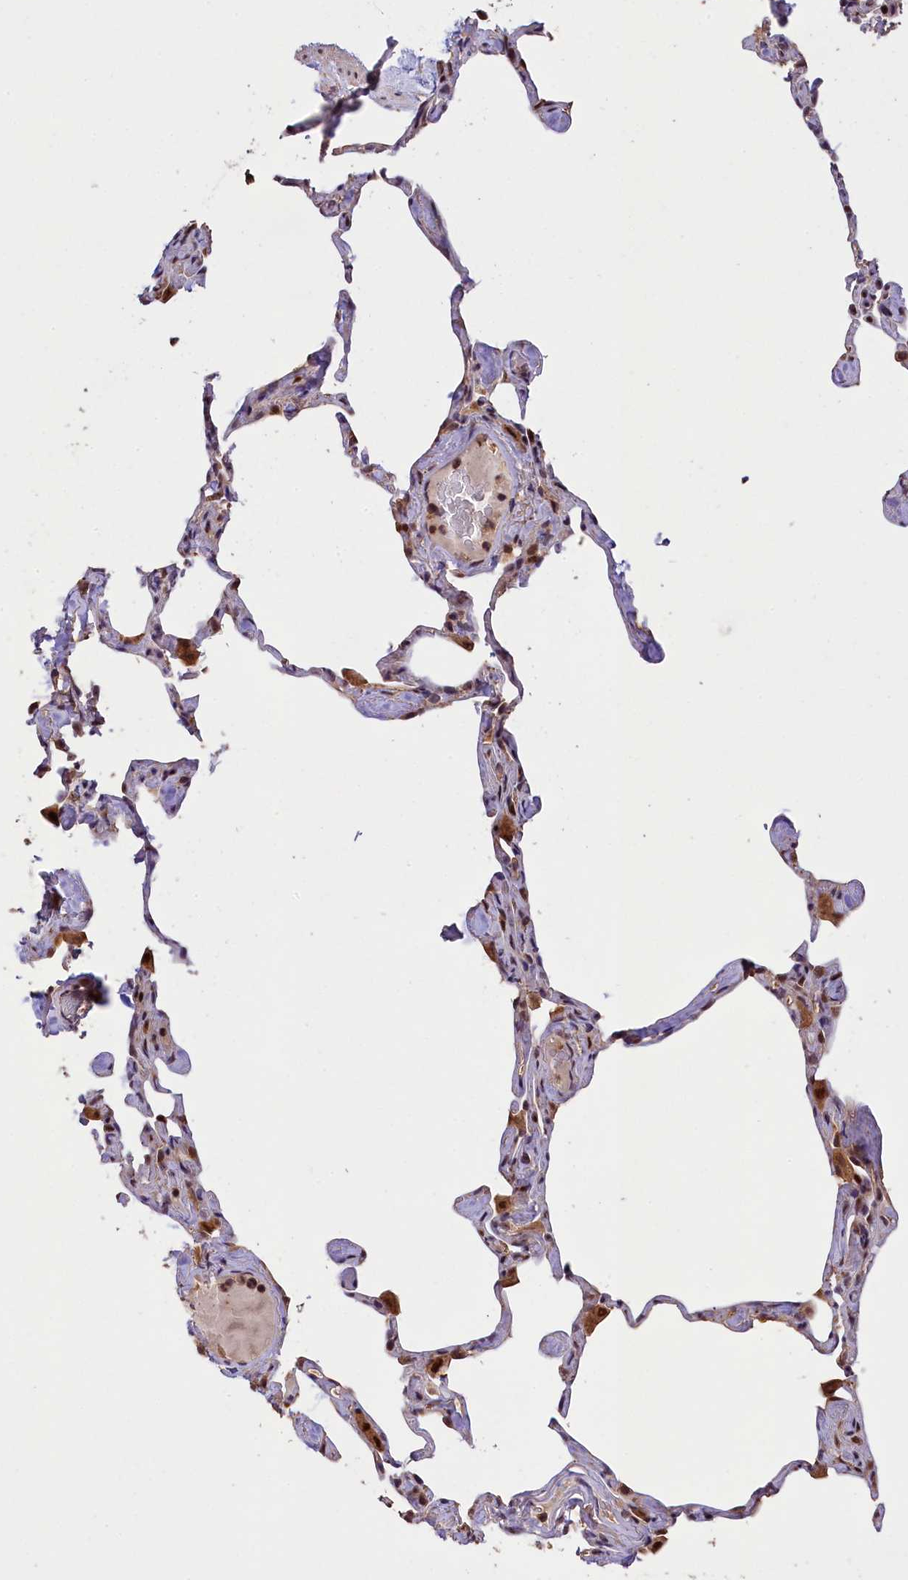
{"staining": {"intensity": "moderate", "quantity": "25%-75%", "location": "cytoplasmic/membranous"}, "tissue": "lung", "cell_type": "Alveolar cells", "image_type": "normal", "snomed": [{"axis": "morphology", "description": "Normal tissue, NOS"}, {"axis": "topography", "description": "Lung"}], "caption": "Approximately 25%-75% of alveolar cells in benign human lung show moderate cytoplasmic/membranous protein expression as visualized by brown immunohistochemical staining.", "gene": "PHAF1", "patient": {"sex": "male", "age": 65}}